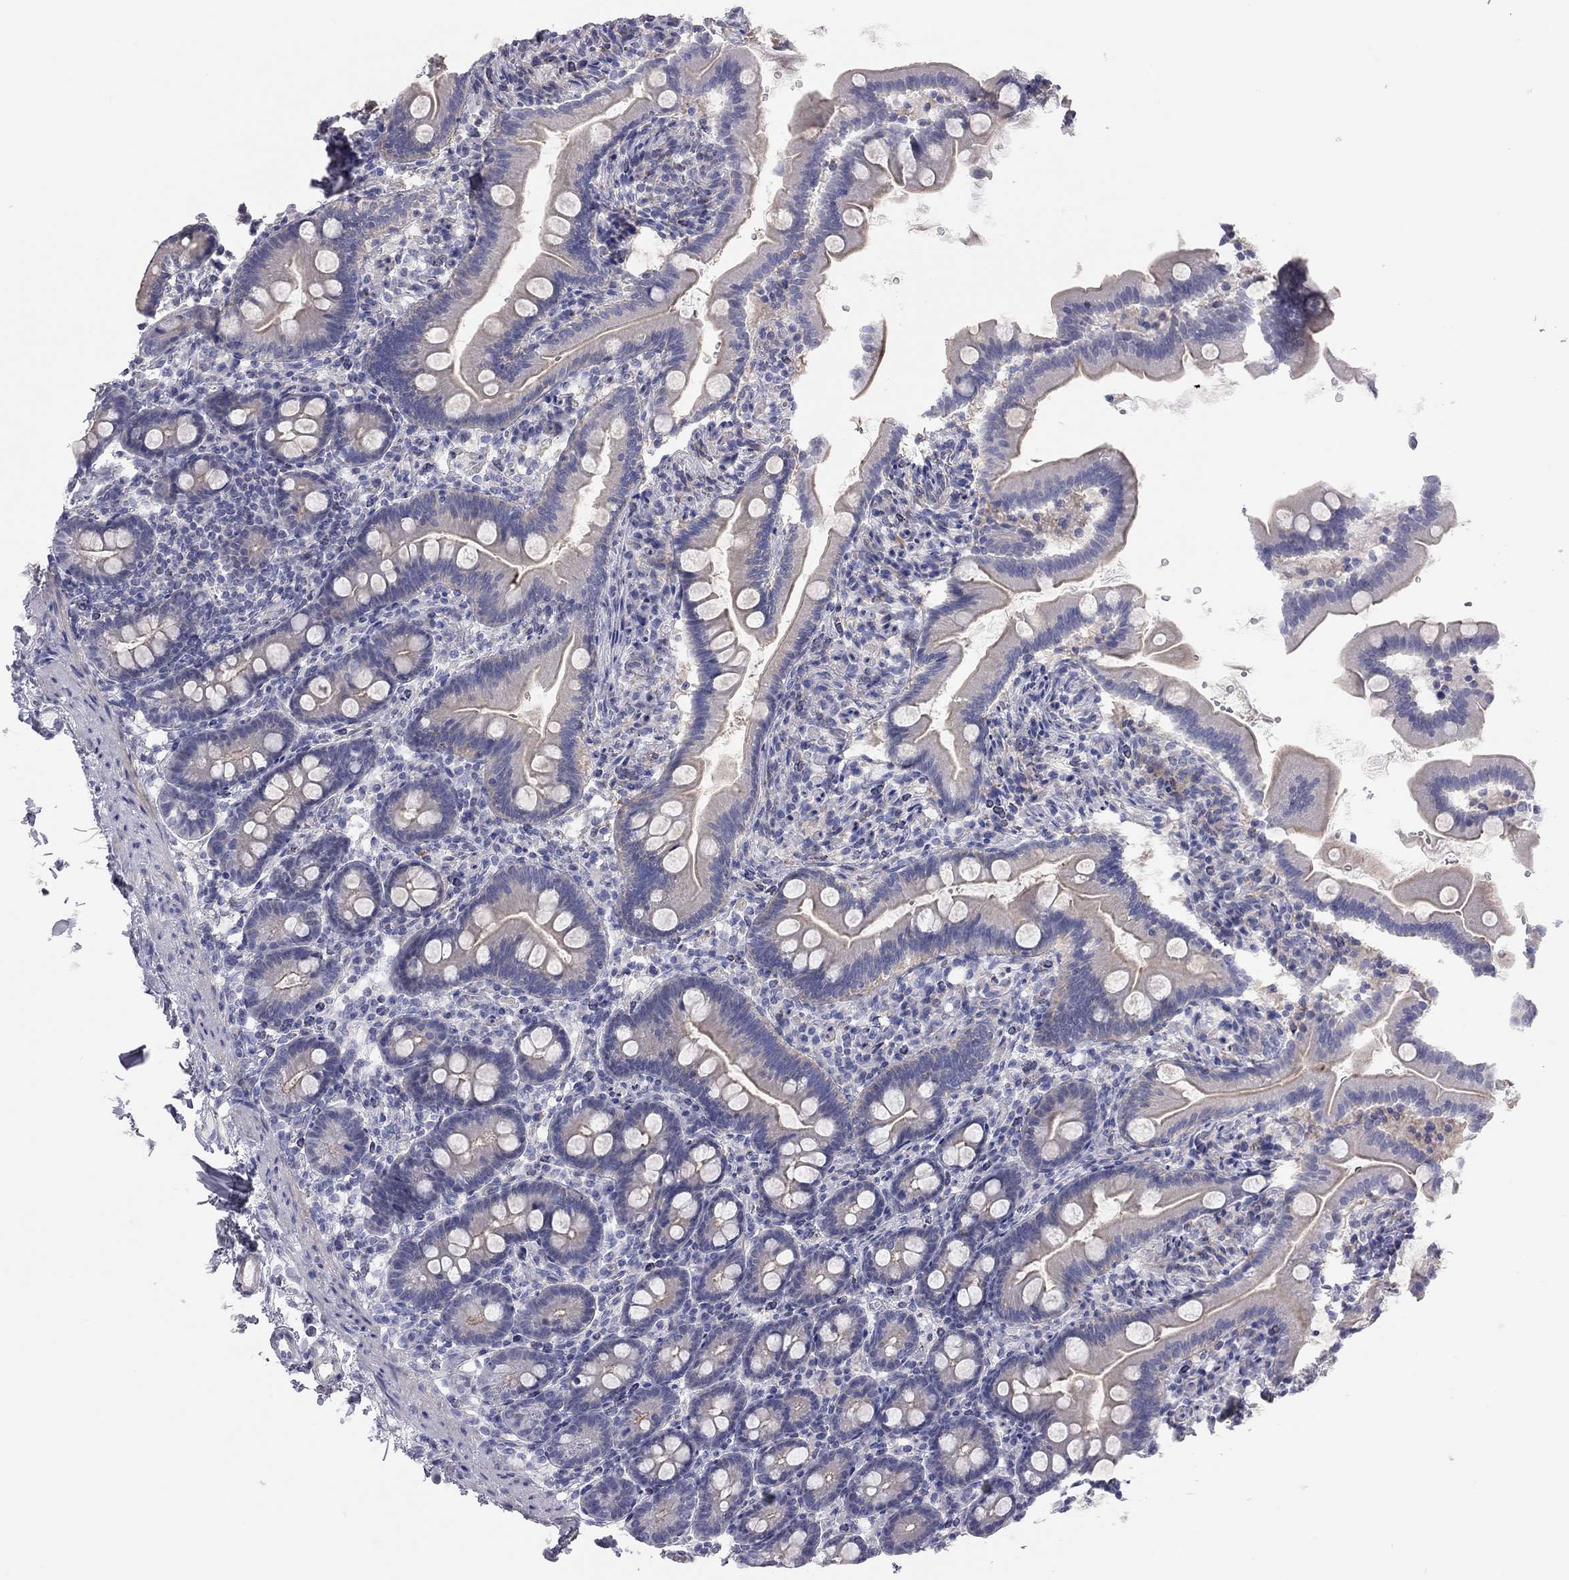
{"staining": {"intensity": "negative", "quantity": "none", "location": "none"}, "tissue": "small intestine", "cell_type": "Glandular cells", "image_type": "normal", "snomed": [{"axis": "morphology", "description": "Normal tissue, NOS"}, {"axis": "topography", "description": "Small intestine"}], "caption": "This is an immunohistochemistry micrograph of unremarkable human small intestine. There is no staining in glandular cells.", "gene": "ADCYAP1", "patient": {"sex": "female", "age": 44}}